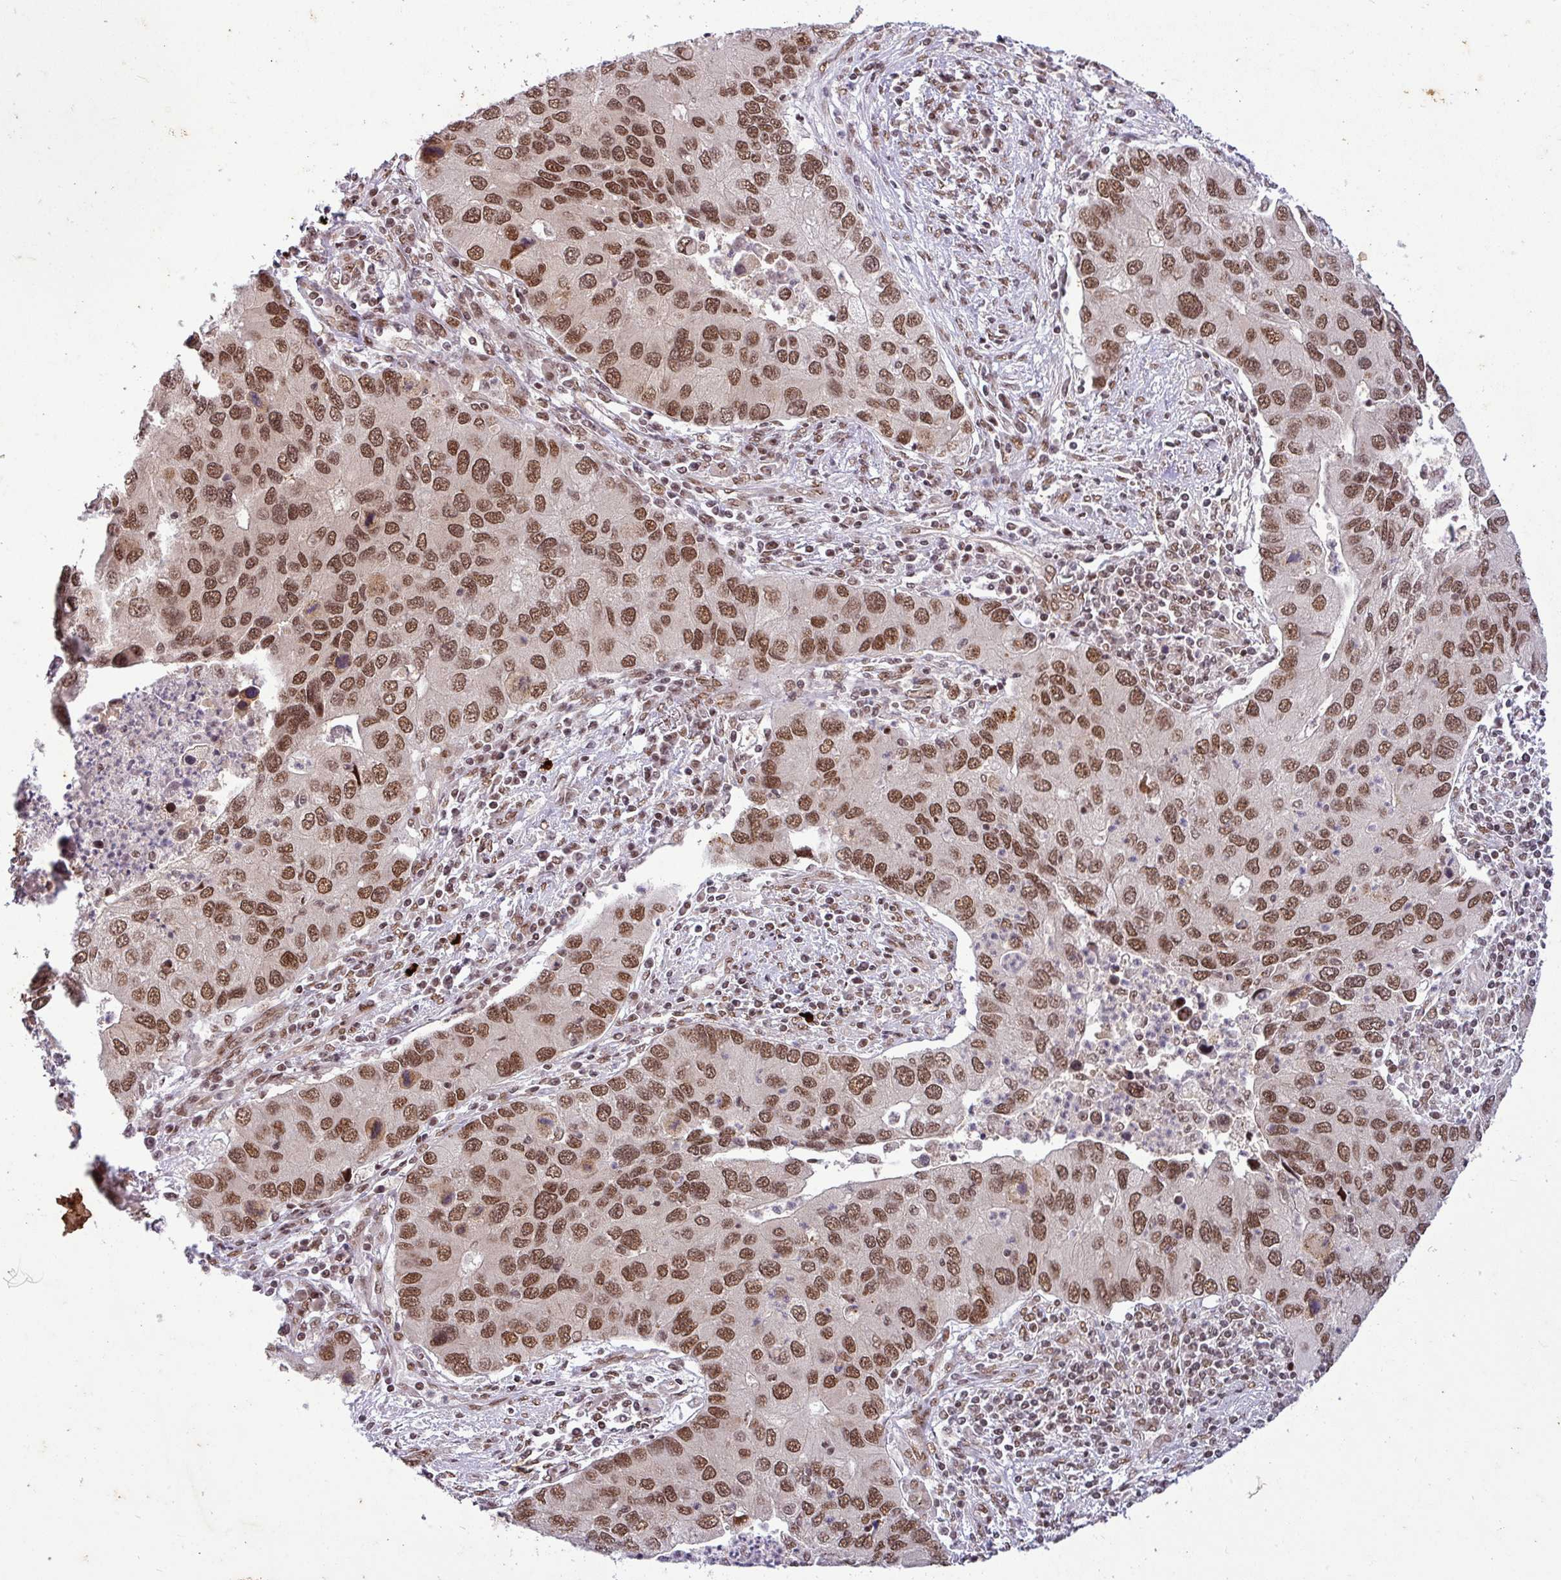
{"staining": {"intensity": "strong", "quantity": ">75%", "location": "nuclear"}, "tissue": "lung cancer", "cell_type": "Tumor cells", "image_type": "cancer", "snomed": [{"axis": "morphology", "description": "Aneuploidy"}, {"axis": "morphology", "description": "Adenocarcinoma, NOS"}, {"axis": "topography", "description": "Lymph node"}, {"axis": "topography", "description": "Lung"}], "caption": "IHC (DAB) staining of human adenocarcinoma (lung) exhibits strong nuclear protein expression in approximately >75% of tumor cells. The protein of interest is shown in brown color, while the nuclei are stained blue.", "gene": "SRSF2", "patient": {"sex": "female", "age": 74}}